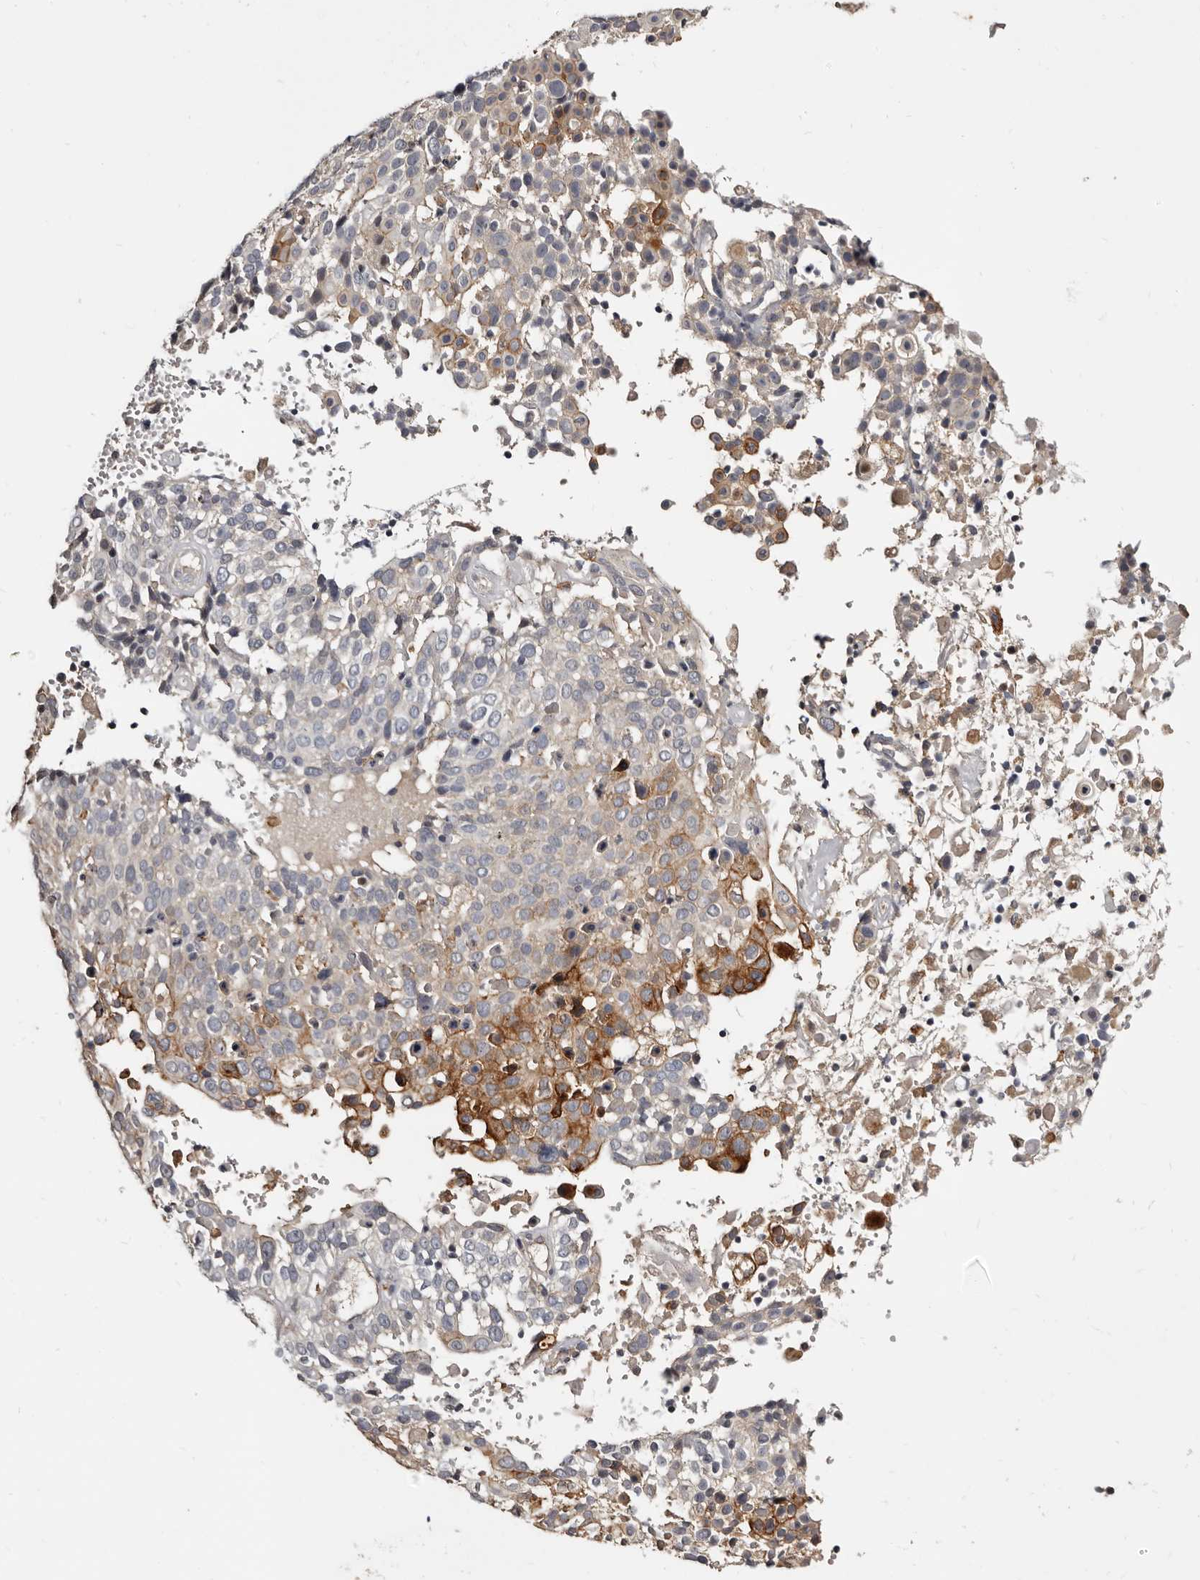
{"staining": {"intensity": "moderate", "quantity": "<25%", "location": "cytoplasmic/membranous"}, "tissue": "cervical cancer", "cell_type": "Tumor cells", "image_type": "cancer", "snomed": [{"axis": "morphology", "description": "Squamous cell carcinoma, NOS"}, {"axis": "topography", "description": "Cervix"}], "caption": "A low amount of moderate cytoplasmic/membranous positivity is seen in about <25% of tumor cells in squamous cell carcinoma (cervical) tissue.", "gene": "INAVA", "patient": {"sex": "female", "age": 74}}